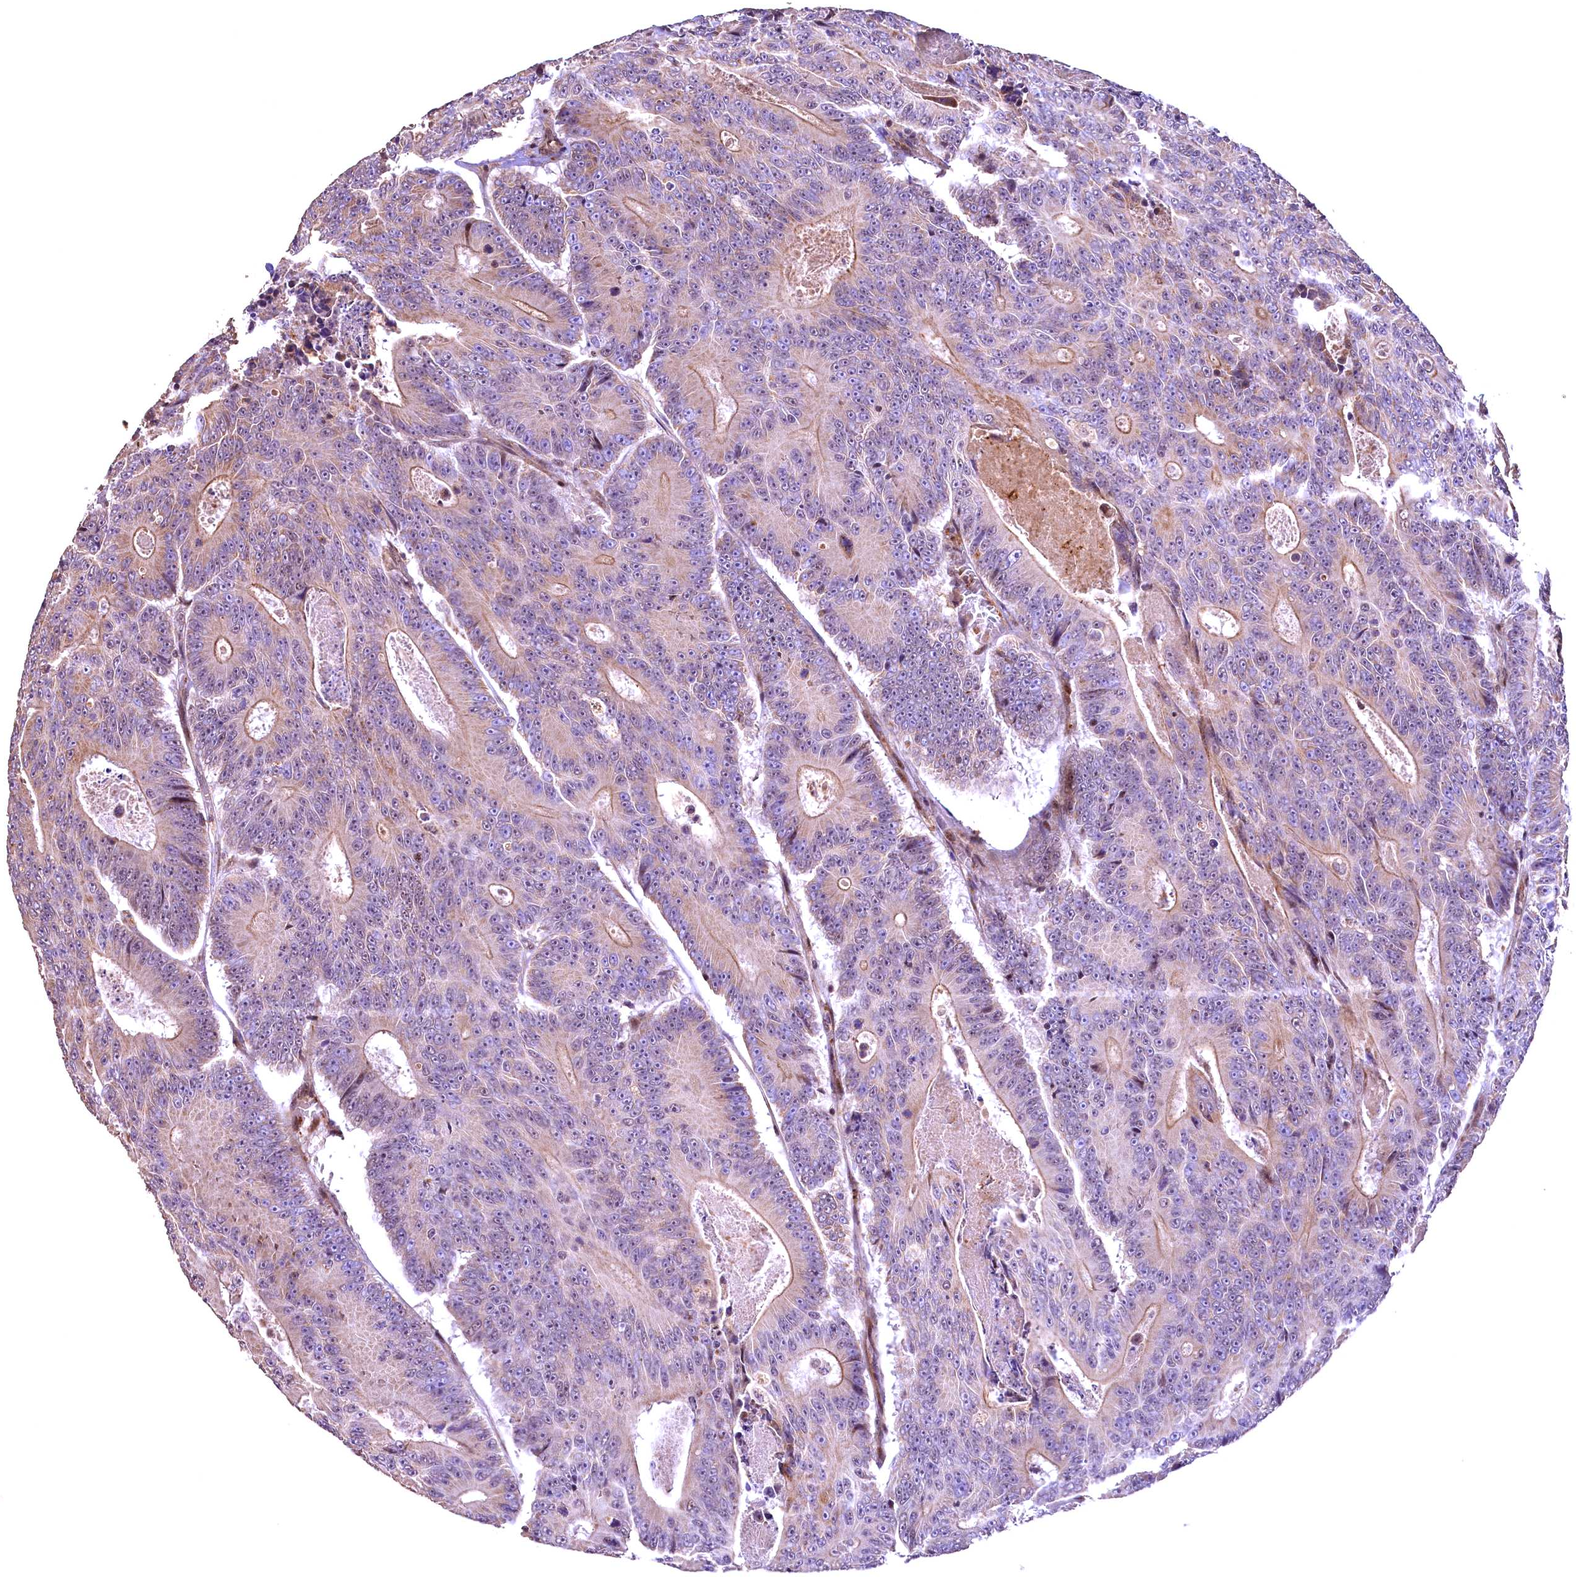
{"staining": {"intensity": "weak", "quantity": "<25%", "location": "cytoplasmic/membranous"}, "tissue": "colorectal cancer", "cell_type": "Tumor cells", "image_type": "cancer", "snomed": [{"axis": "morphology", "description": "Adenocarcinoma, NOS"}, {"axis": "topography", "description": "Colon"}], "caption": "Immunohistochemistry image of adenocarcinoma (colorectal) stained for a protein (brown), which reveals no positivity in tumor cells.", "gene": "FUZ", "patient": {"sex": "male", "age": 83}}